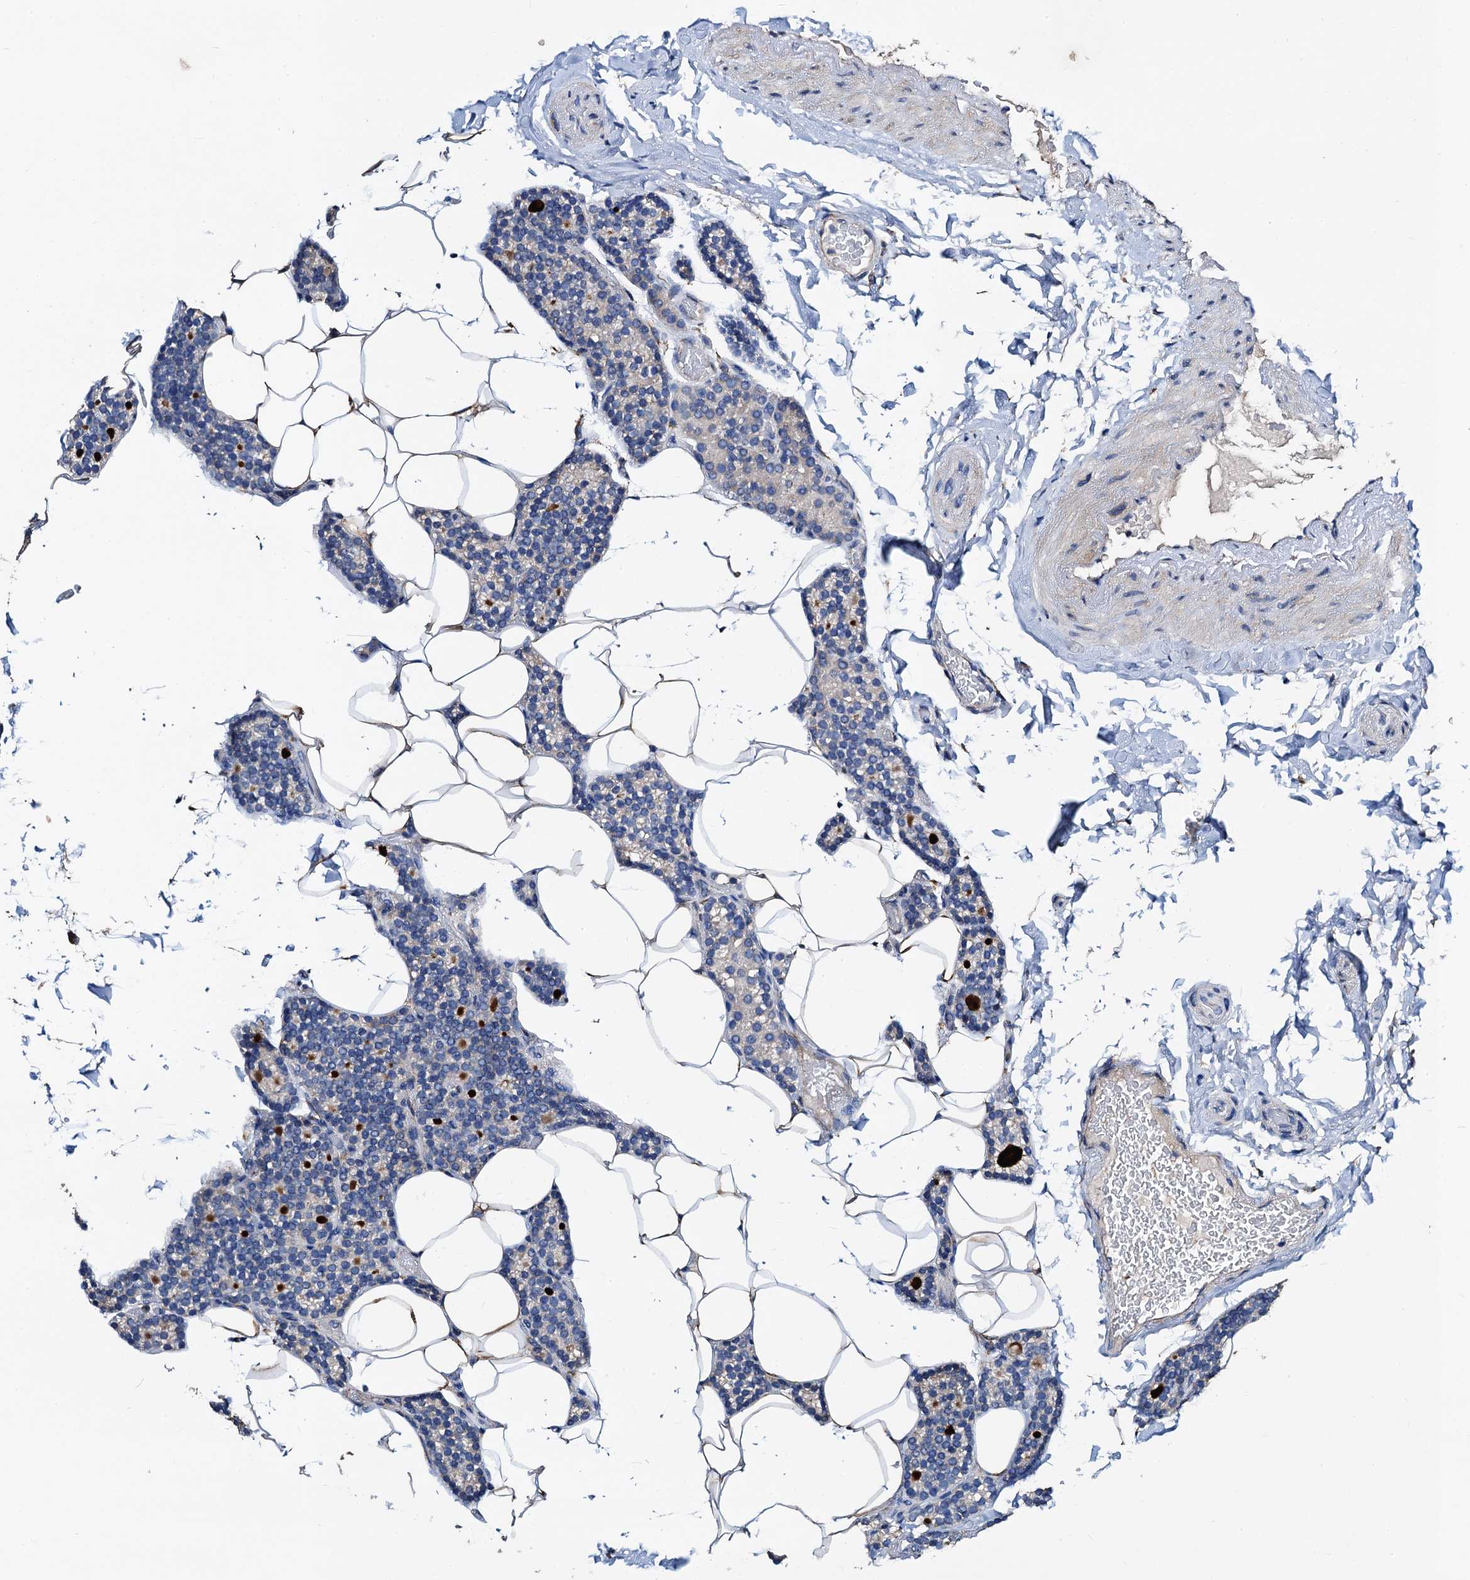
{"staining": {"intensity": "negative", "quantity": "none", "location": "none"}, "tissue": "parathyroid gland", "cell_type": "Glandular cells", "image_type": "normal", "snomed": [{"axis": "morphology", "description": "Normal tissue, NOS"}, {"axis": "topography", "description": "Parathyroid gland"}], "caption": "Micrograph shows no protein positivity in glandular cells of benign parathyroid gland.", "gene": "FREM3", "patient": {"sex": "male", "age": 52}}